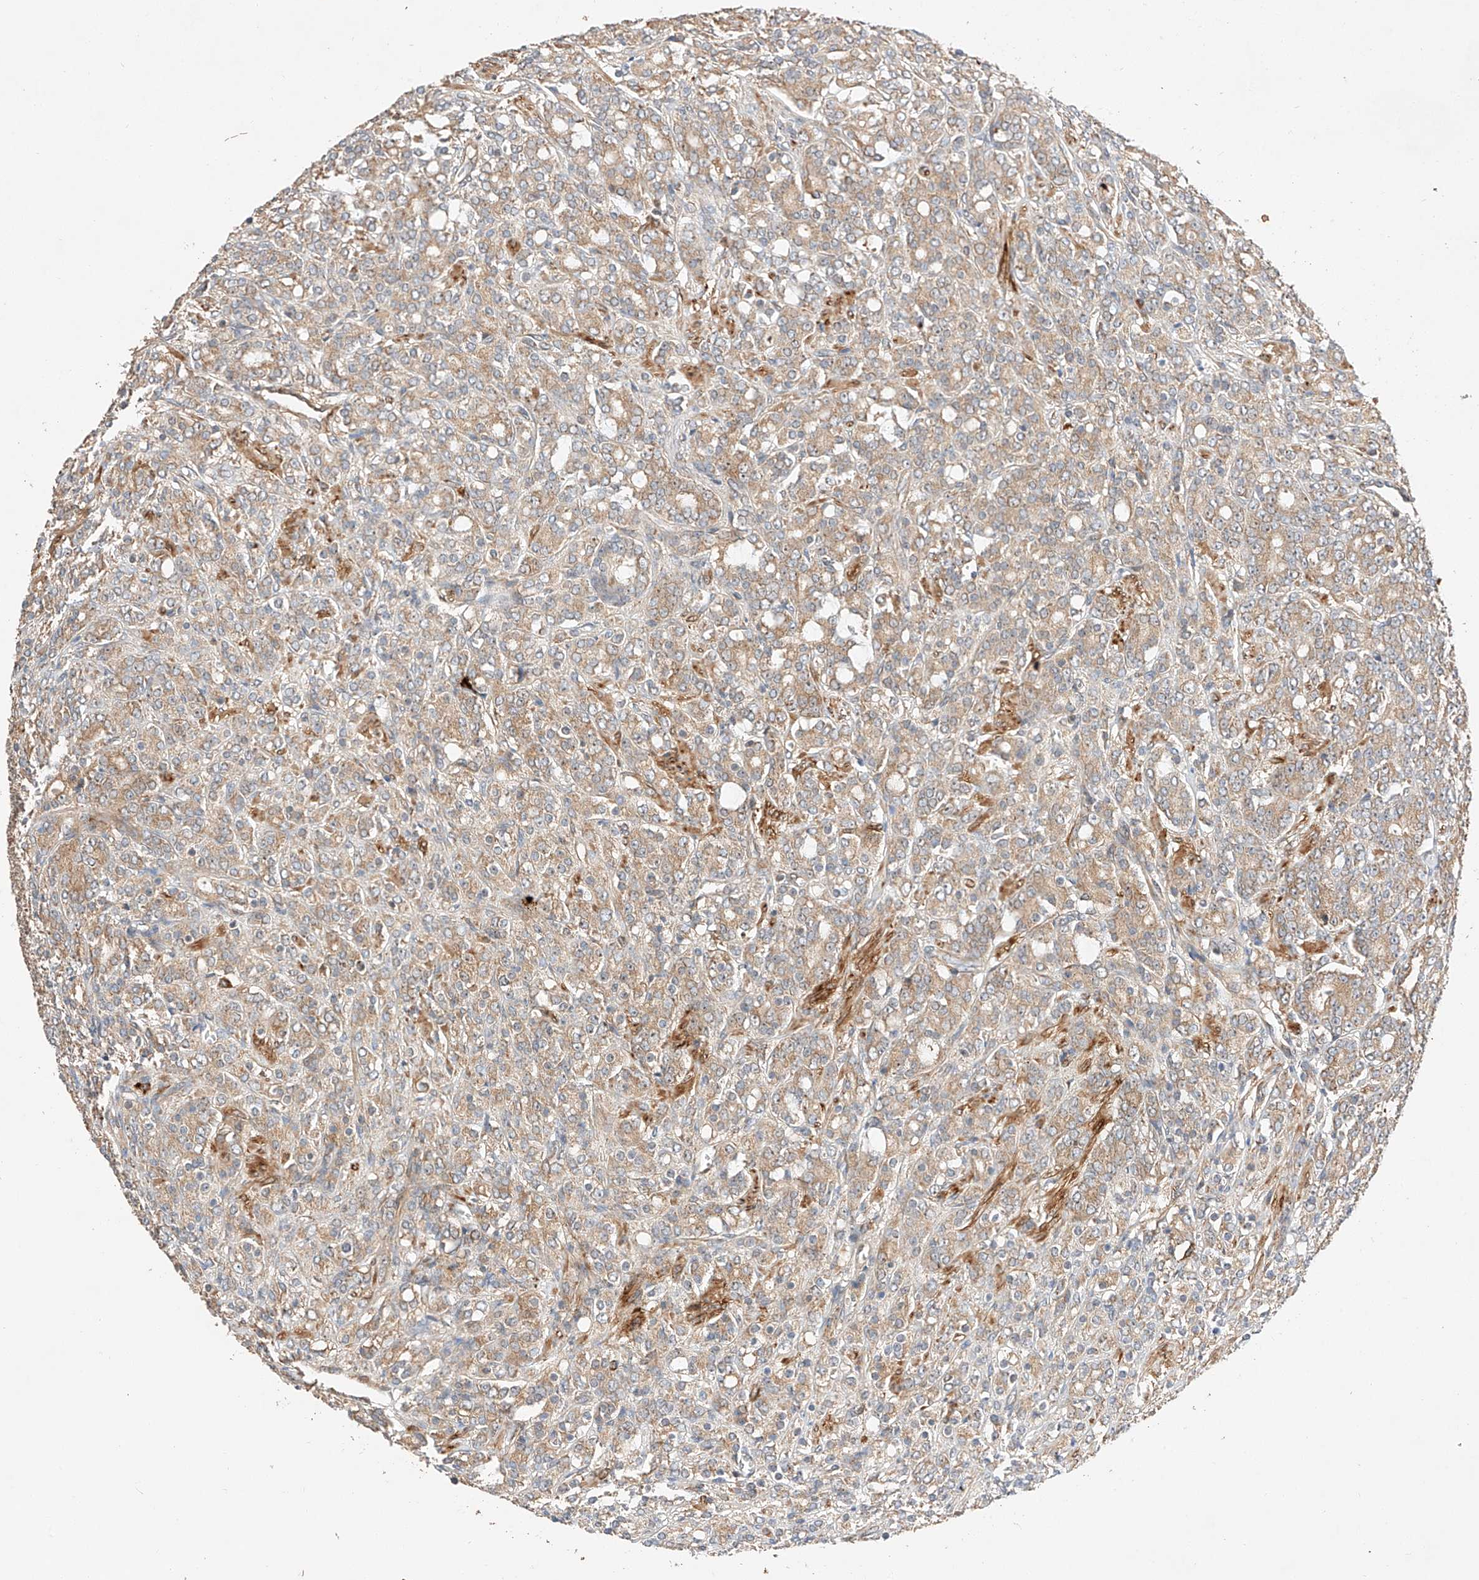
{"staining": {"intensity": "moderate", "quantity": ">75%", "location": "cytoplasmic/membranous"}, "tissue": "prostate cancer", "cell_type": "Tumor cells", "image_type": "cancer", "snomed": [{"axis": "morphology", "description": "Adenocarcinoma, High grade"}, {"axis": "topography", "description": "Prostate"}], "caption": "The micrograph shows staining of prostate cancer, revealing moderate cytoplasmic/membranous protein positivity (brown color) within tumor cells.", "gene": "RAB23", "patient": {"sex": "male", "age": 62}}